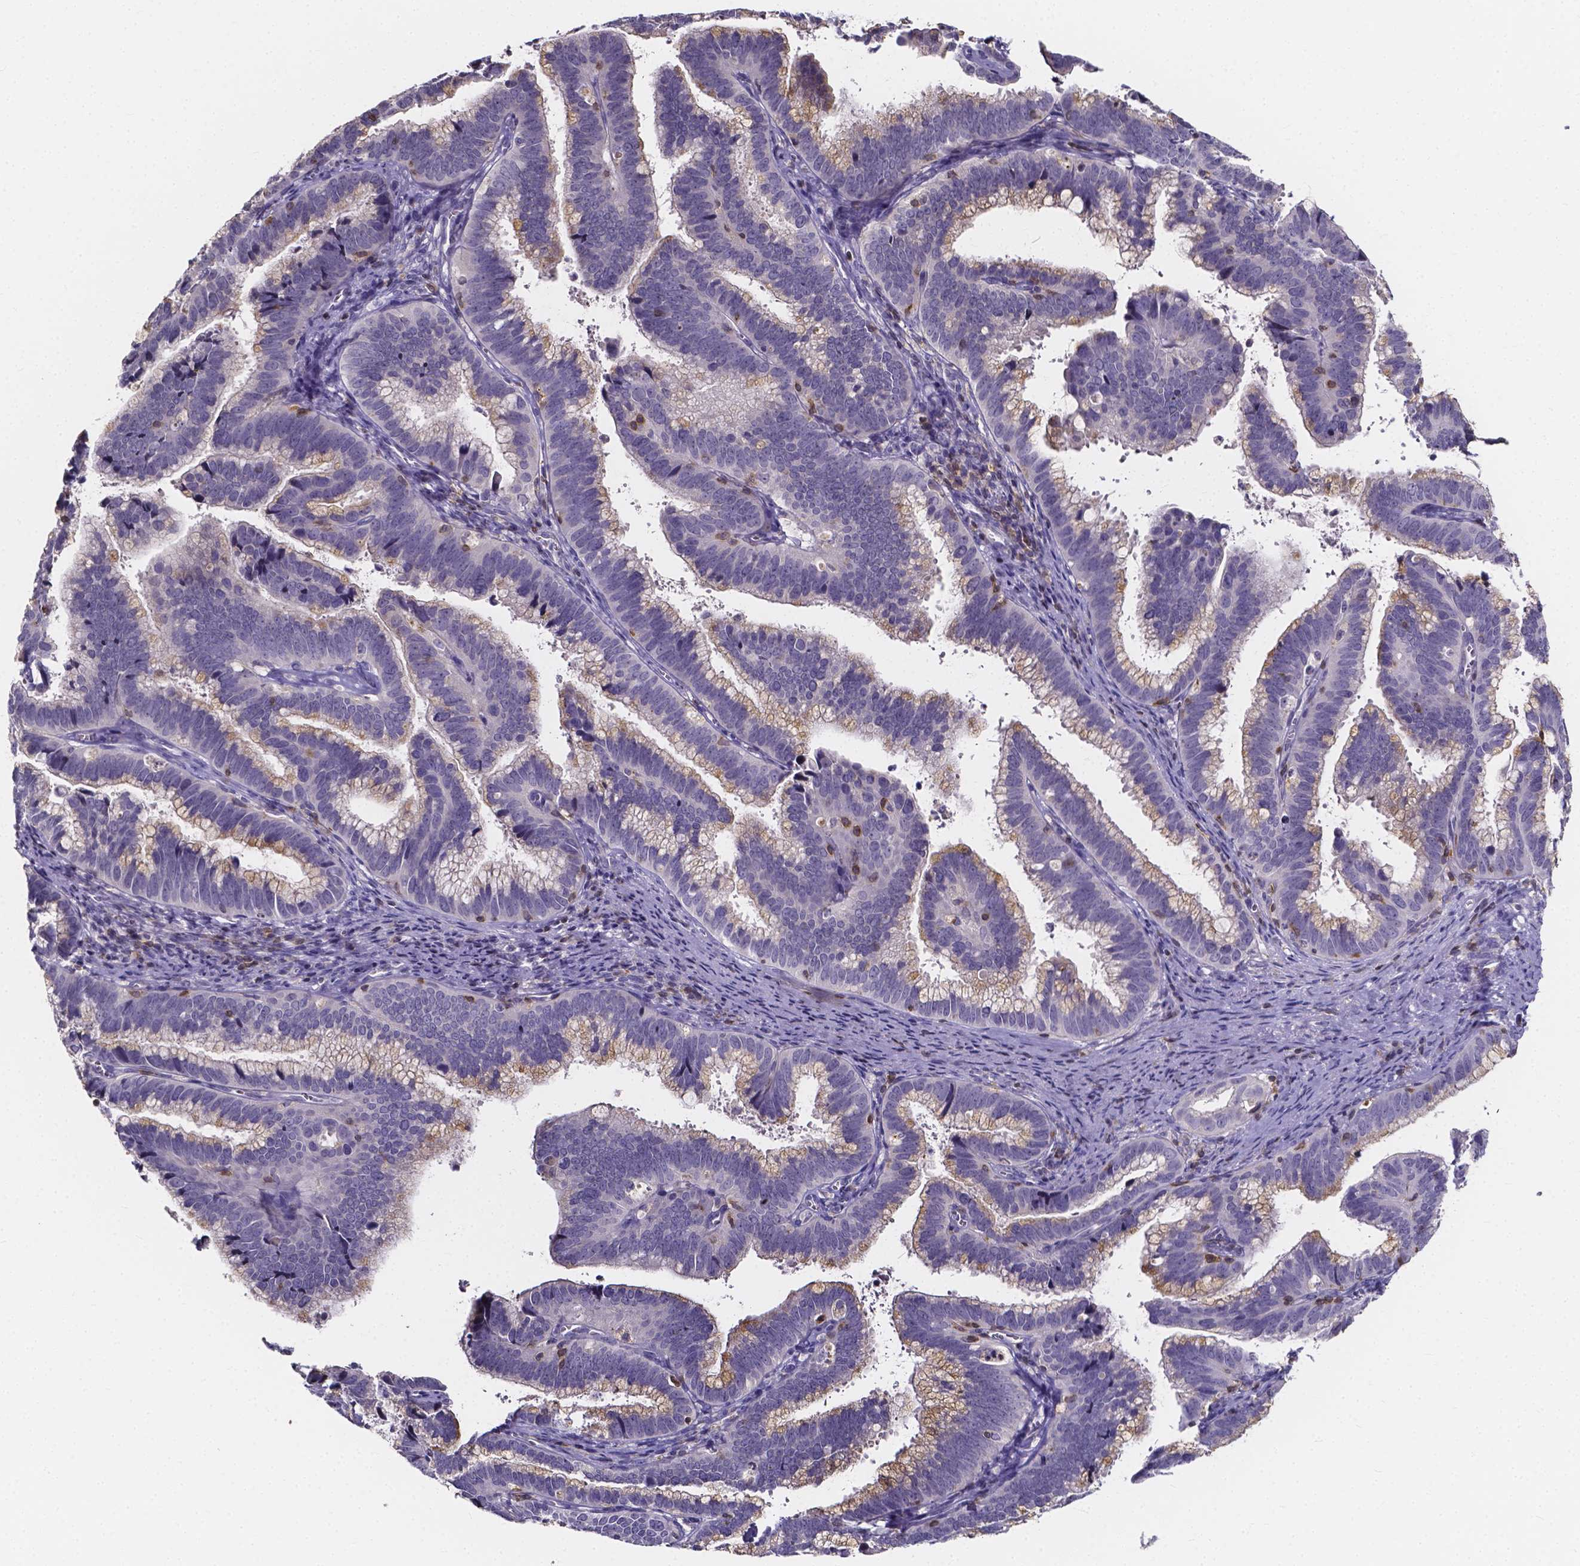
{"staining": {"intensity": "weak", "quantity": "25%-75%", "location": "cytoplasmic/membranous"}, "tissue": "cervical cancer", "cell_type": "Tumor cells", "image_type": "cancer", "snomed": [{"axis": "morphology", "description": "Adenocarcinoma, NOS"}, {"axis": "topography", "description": "Cervix"}], "caption": "Brown immunohistochemical staining in cervical cancer displays weak cytoplasmic/membranous staining in approximately 25%-75% of tumor cells.", "gene": "THEMIS", "patient": {"sex": "female", "age": 61}}